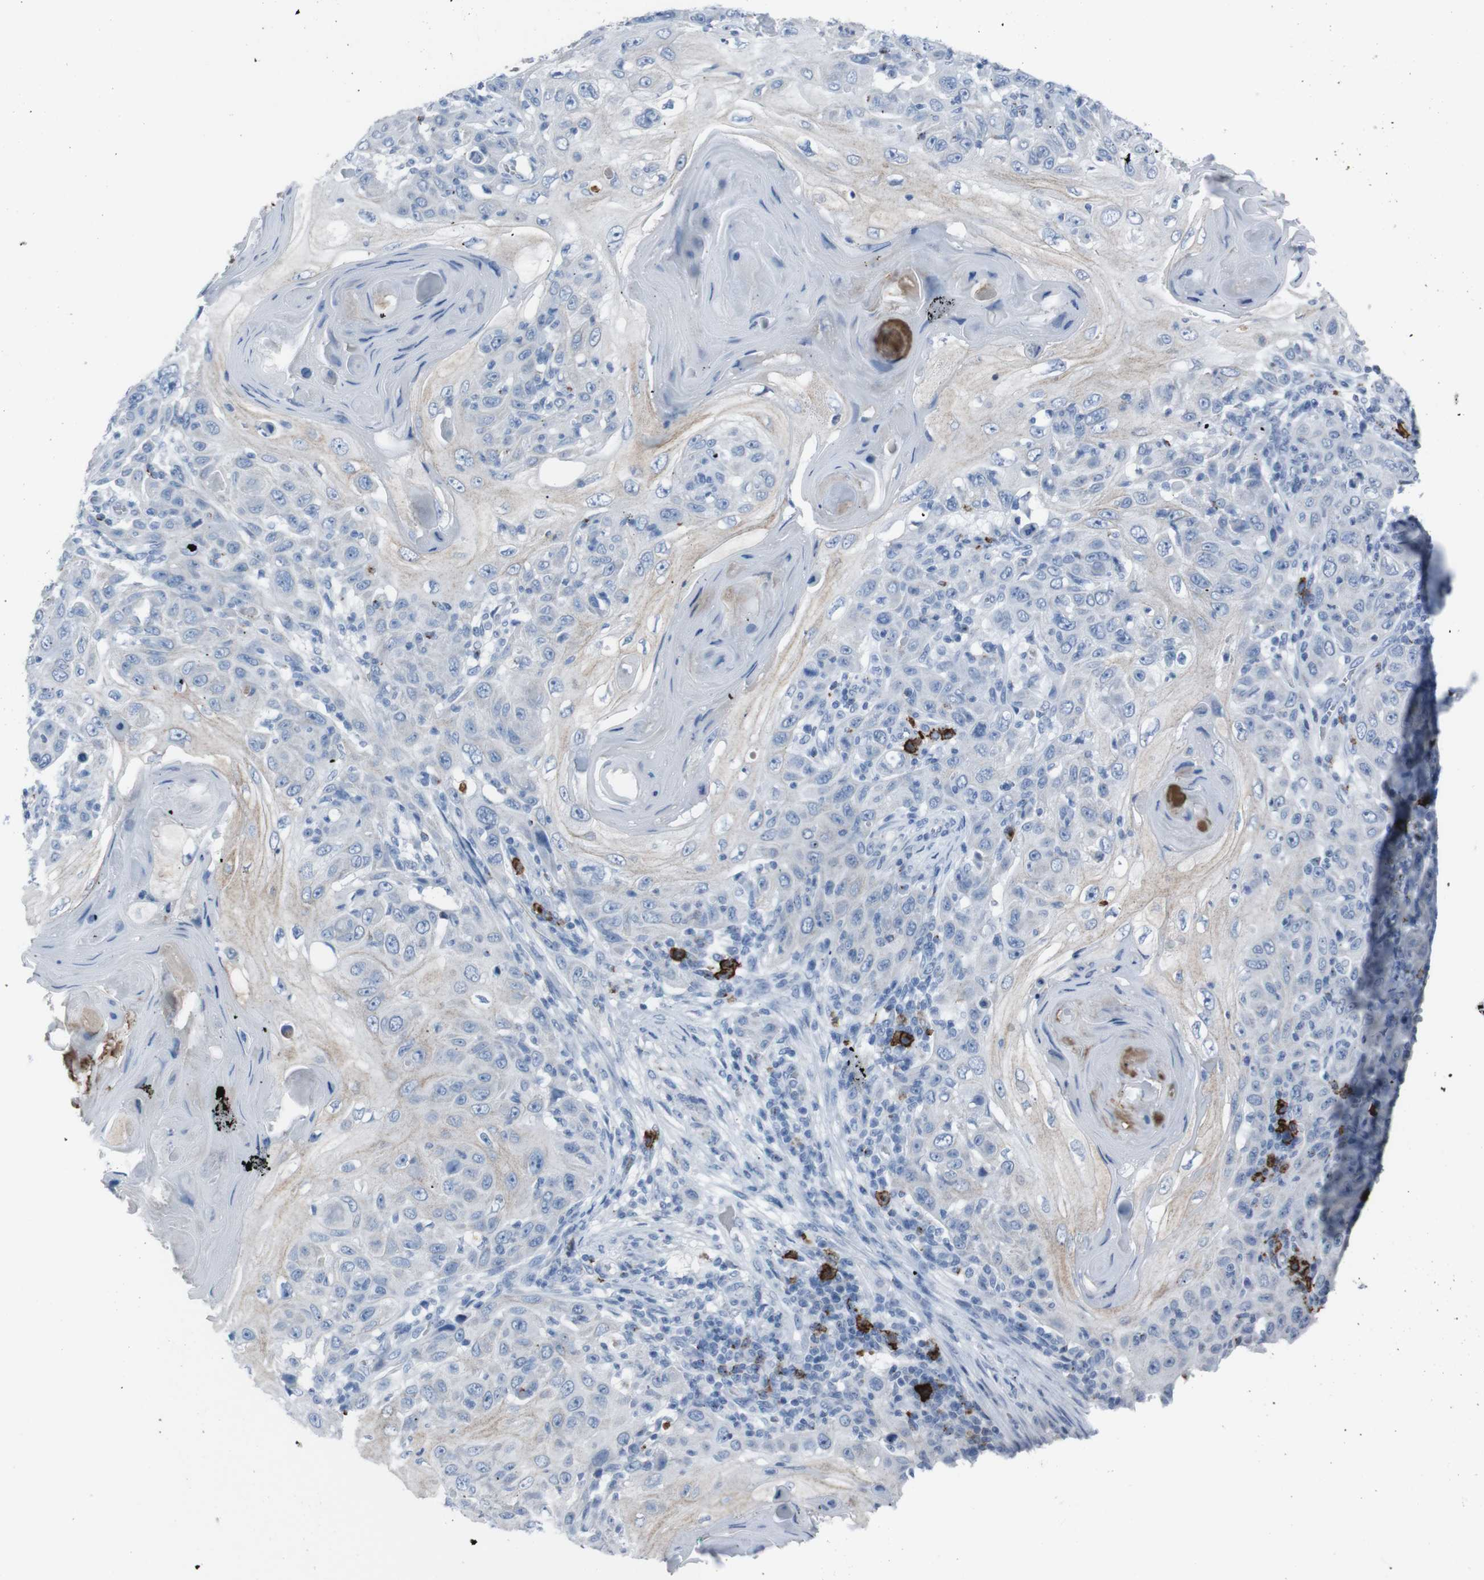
{"staining": {"intensity": "negative", "quantity": "none", "location": "none"}, "tissue": "skin cancer", "cell_type": "Tumor cells", "image_type": "cancer", "snomed": [{"axis": "morphology", "description": "Squamous cell carcinoma, NOS"}, {"axis": "topography", "description": "Skin"}], "caption": "Tumor cells show no significant protein staining in squamous cell carcinoma (skin).", "gene": "ST6GAL1", "patient": {"sex": "female", "age": 88}}